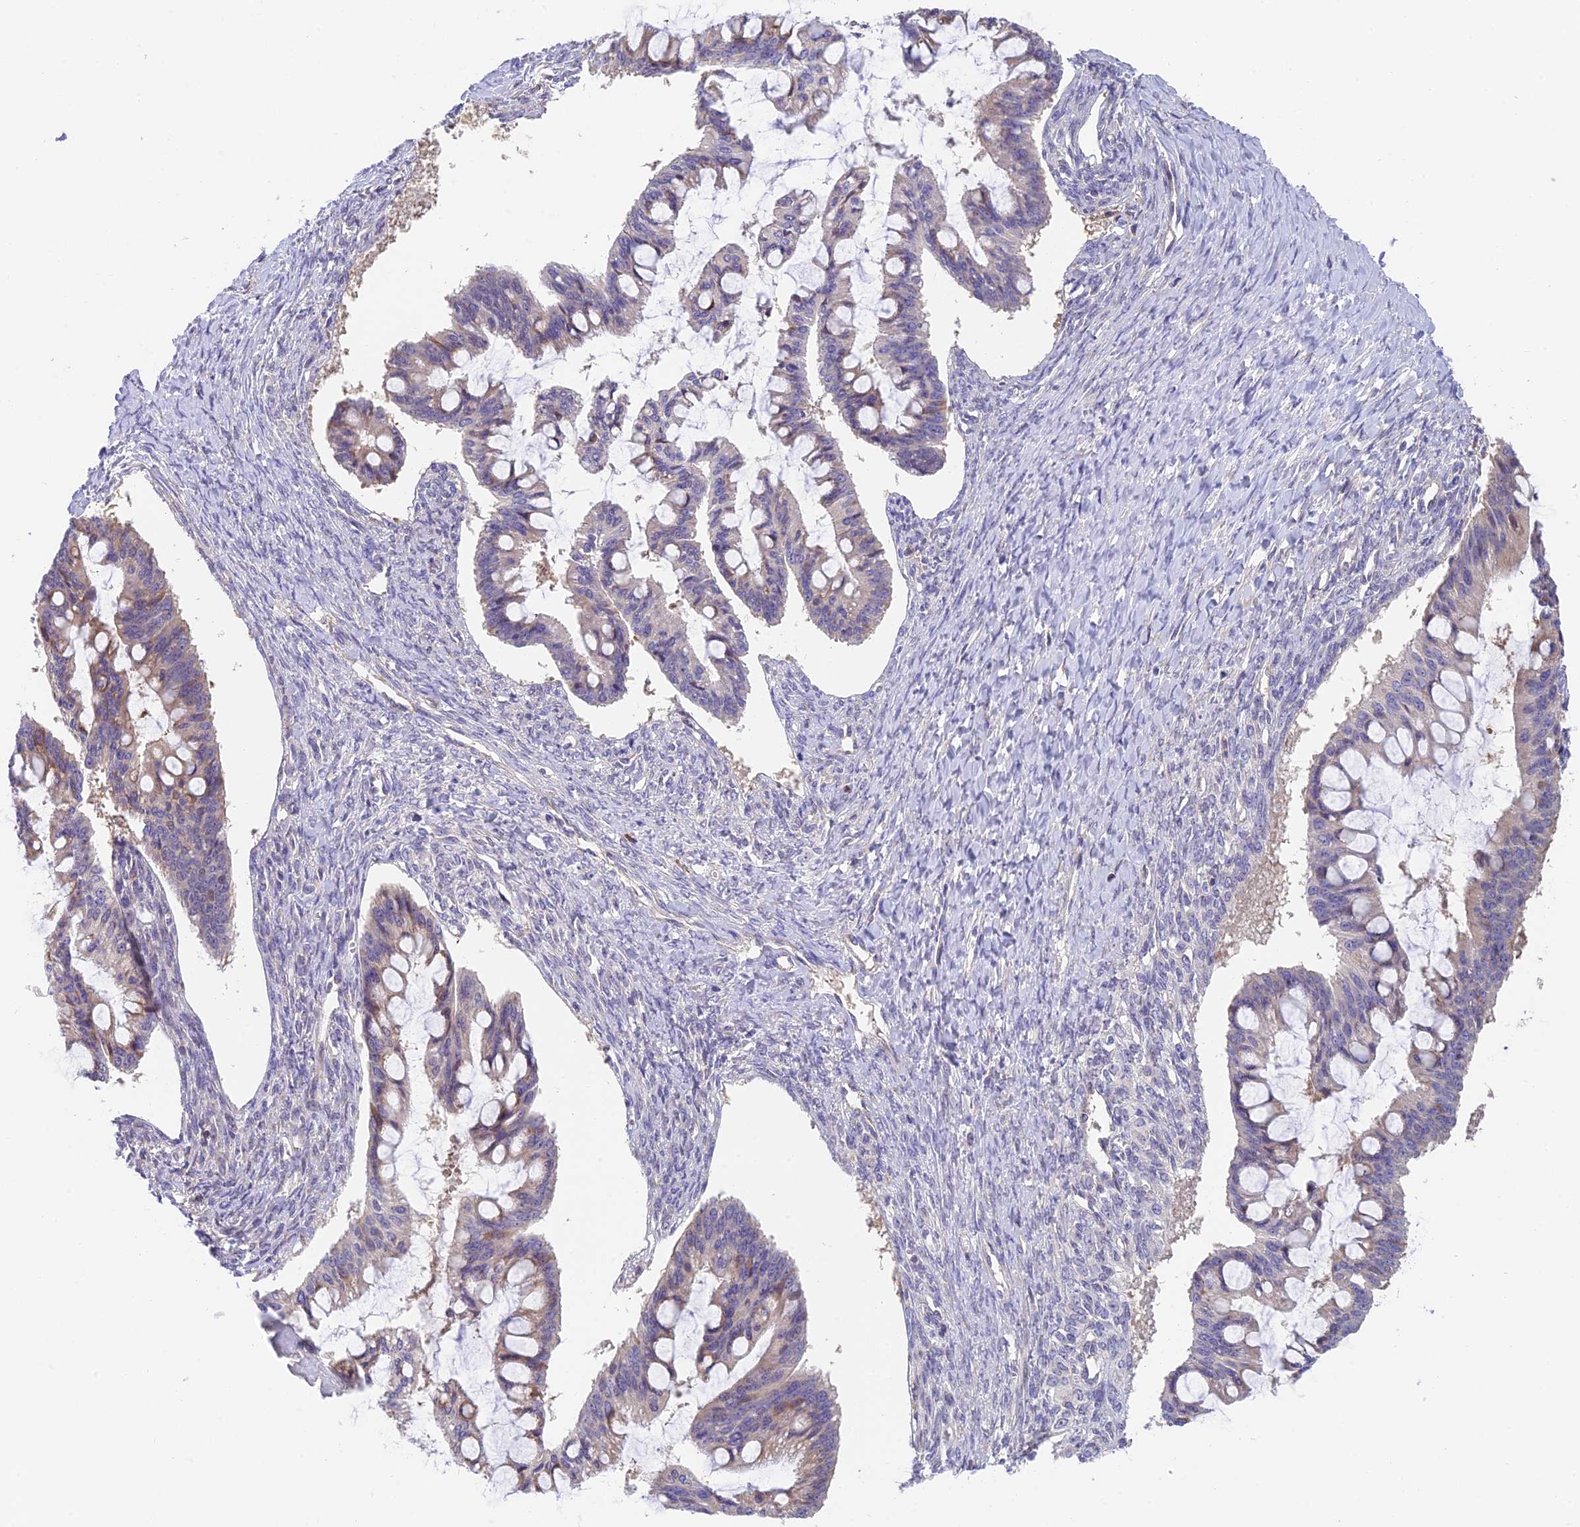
{"staining": {"intensity": "weak", "quantity": "<25%", "location": "cytoplasmic/membranous"}, "tissue": "ovarian cancer", "cell_type": "Tumor cells", "image_type": "cancer", "snomed": [{"axis": "morphology", "description": "Cystadenocarcinoma, mucinous, NOS"}, {"axis": "topography", "description": "Ovary"}], "caption": "The image displays no significant staining in tumor cells of ovarian mucinous cystadenocarcinoma. (Brightfield microscopy of DAB IHC at high magnification).", "gene": "IPO5", "patient": {"sex": "female", "age": 73}}